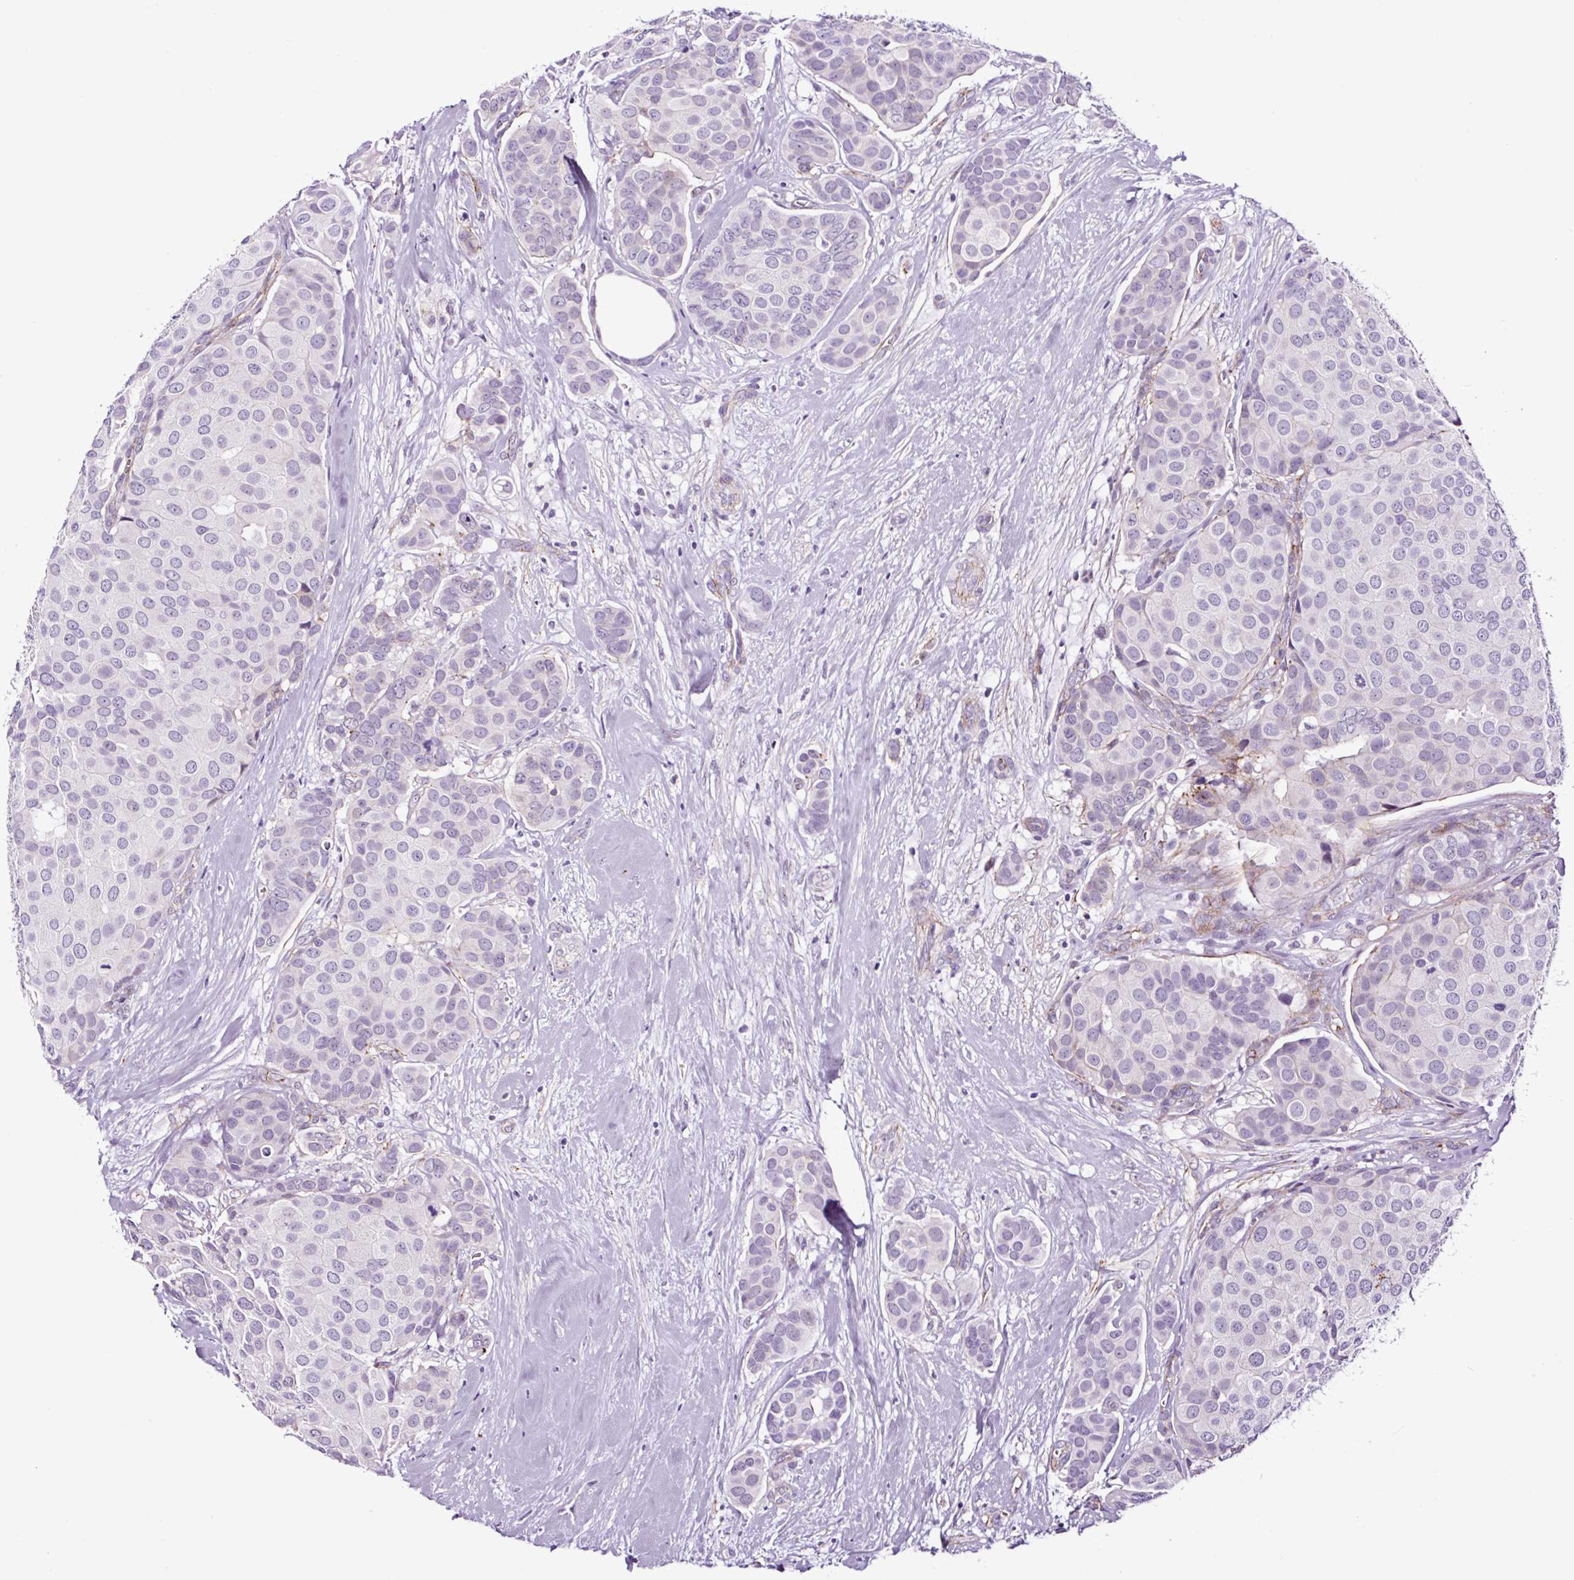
{"staining": {"intensity": "negative", "quantity": "none", "location": "none"}, "tissue": "breast cancer", "cell_type": "Tumor cells", "image_type": "cancer", "snomed": [{"axis": "morphology", "description": "Duct carcinoma"}, {"axis": "topography", "description": "Breast"}], "caption": "DAB (3,3'-diaminobenzidine) immunohistochemical staining of human infiltrating ductal carcinoma (breast) reveals no significant positivity in tumor cells.", "gene": "TAFA3", "patient": {"sex": "female", "age": 70}}